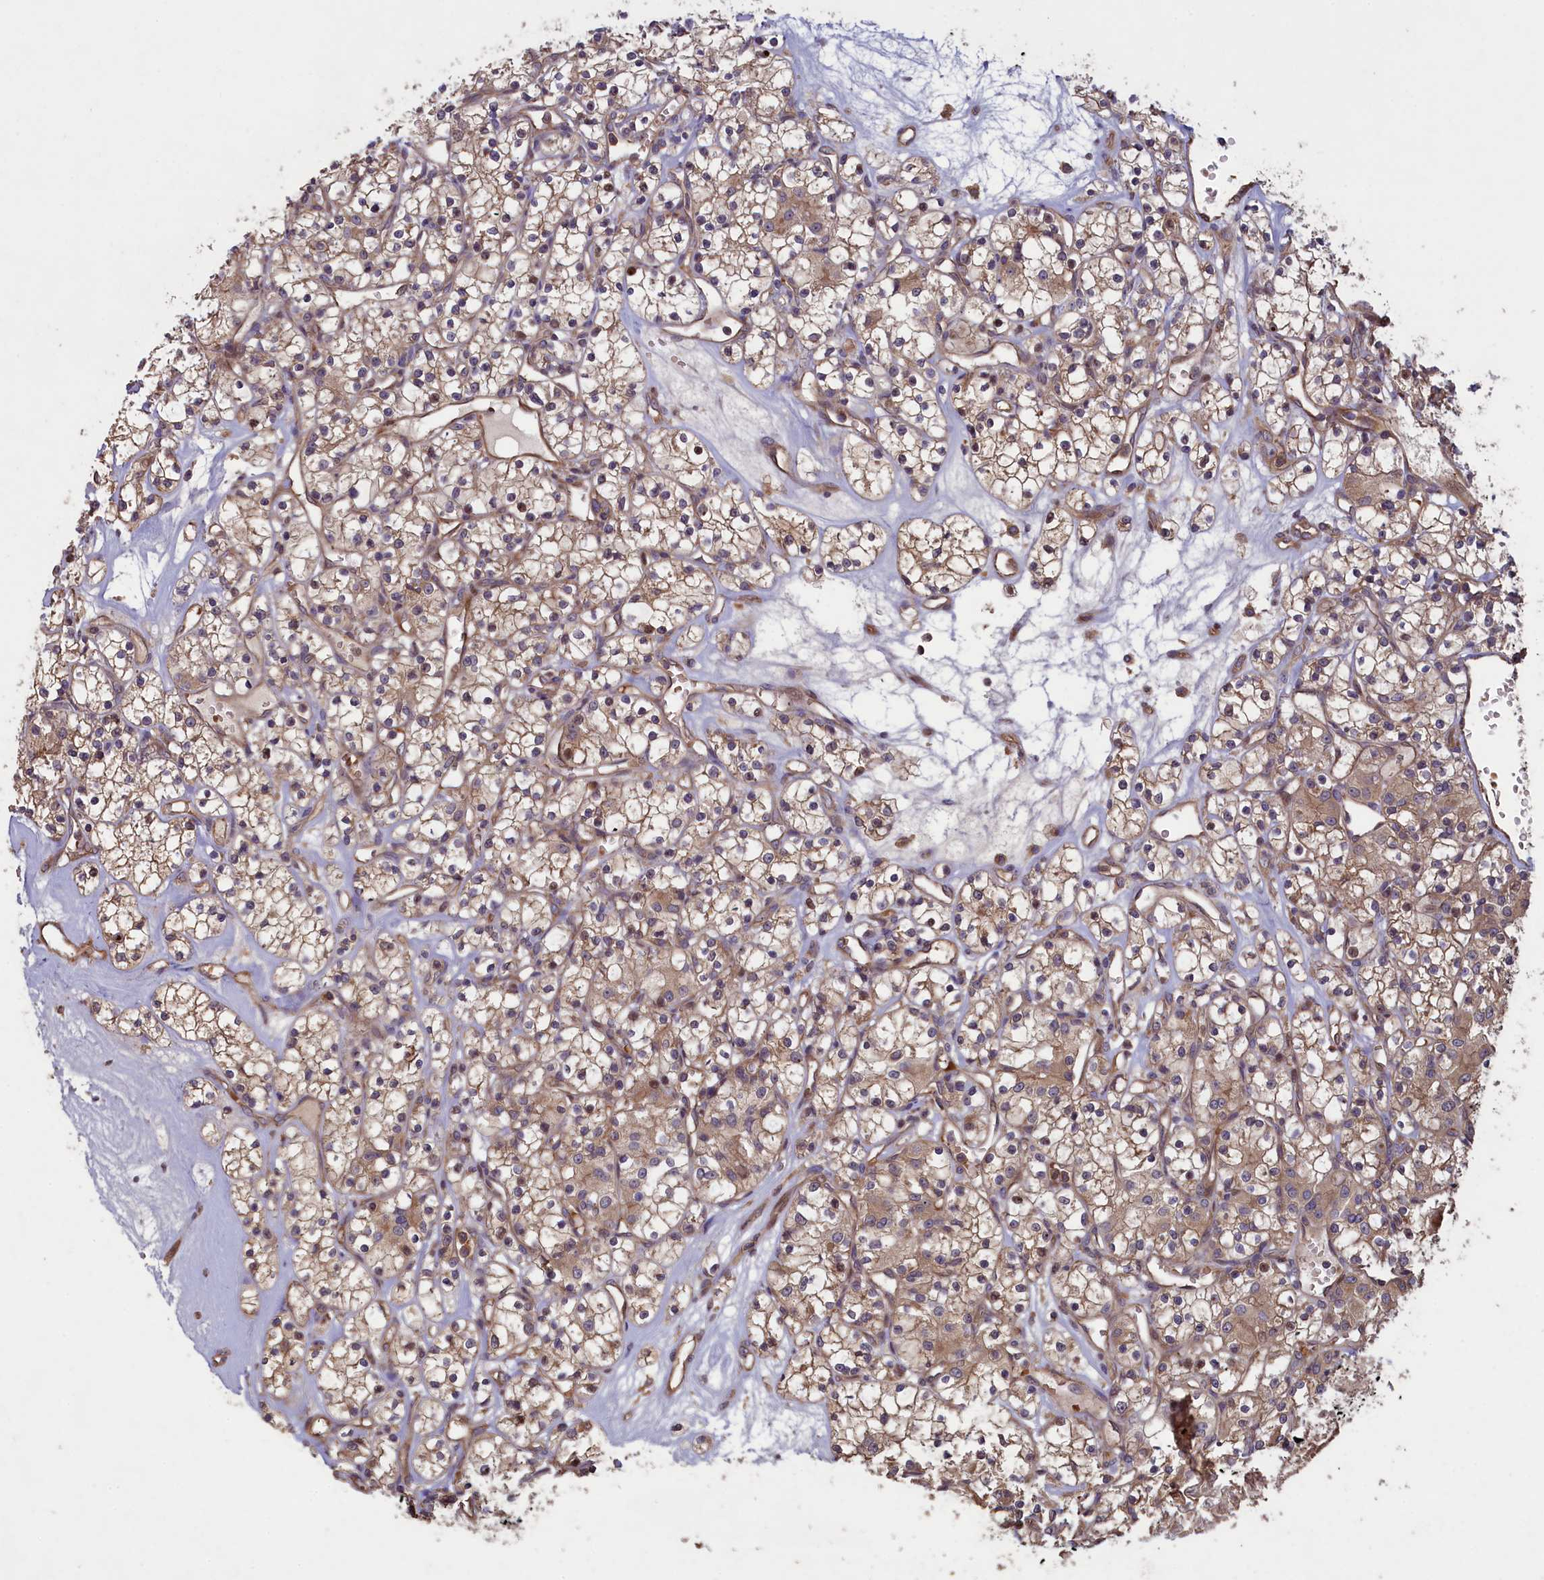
{"staining": {"intensity": "weak", "quantity": "25%-75%", "location": "cytoplasmic/membranous"}, "tissue": "renal cancer", "cell_type": "Tumor cells", "image_type": "cancer", "snomed": [{"axis": "morphology", "description": "Adenocarcinoma, NOS"}, {"axis": "topography", "description": "Kidney"}], "caption": "Brown immunohistochemical staining in human renal cancer demonstrates weak cytoplasmic/membranous expression in about 25%-75% of tumor cells.", "gene": "CIAO2B", "patient": {"sex": "female", "age": 59}}